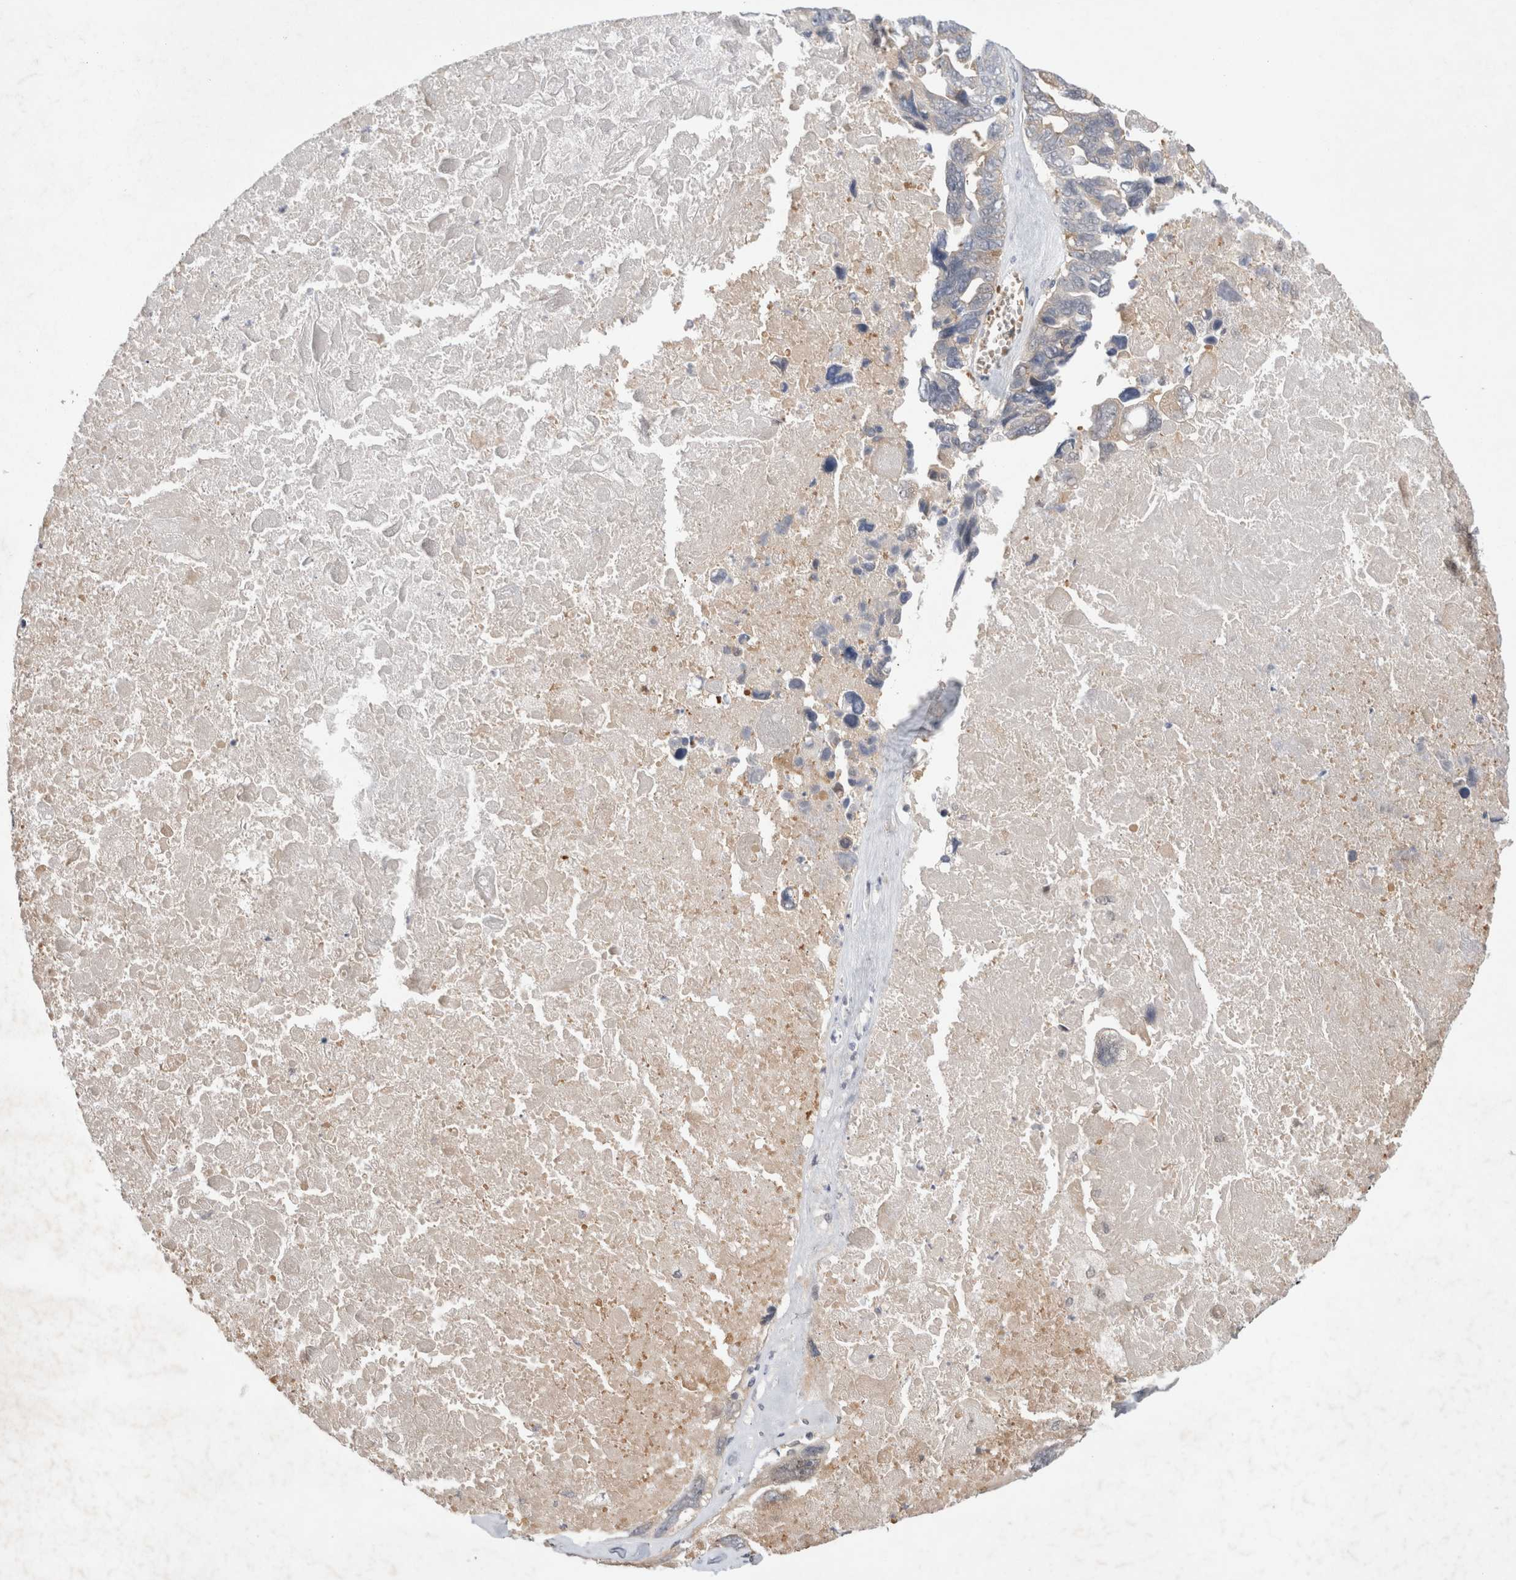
{"staining": {"intensity": "weak", "quantity": "<25%", "location": "cytoplasmic/membranous"}, "tissue": "ovarian cancer", "cell_type": "Tumor cells", "image_type": "cancer", "snomed": [{"axis": "morphology", "description": "Cystadenocarcinoma, serous, NOS"}, {"axis": "topography", "description": "Ovary"}], "caption": "Tumor cells are negative for protein expression in human ovarian cancer.", "gene": "EIF3E", "patient": {"sex": "female", "age": 79}}